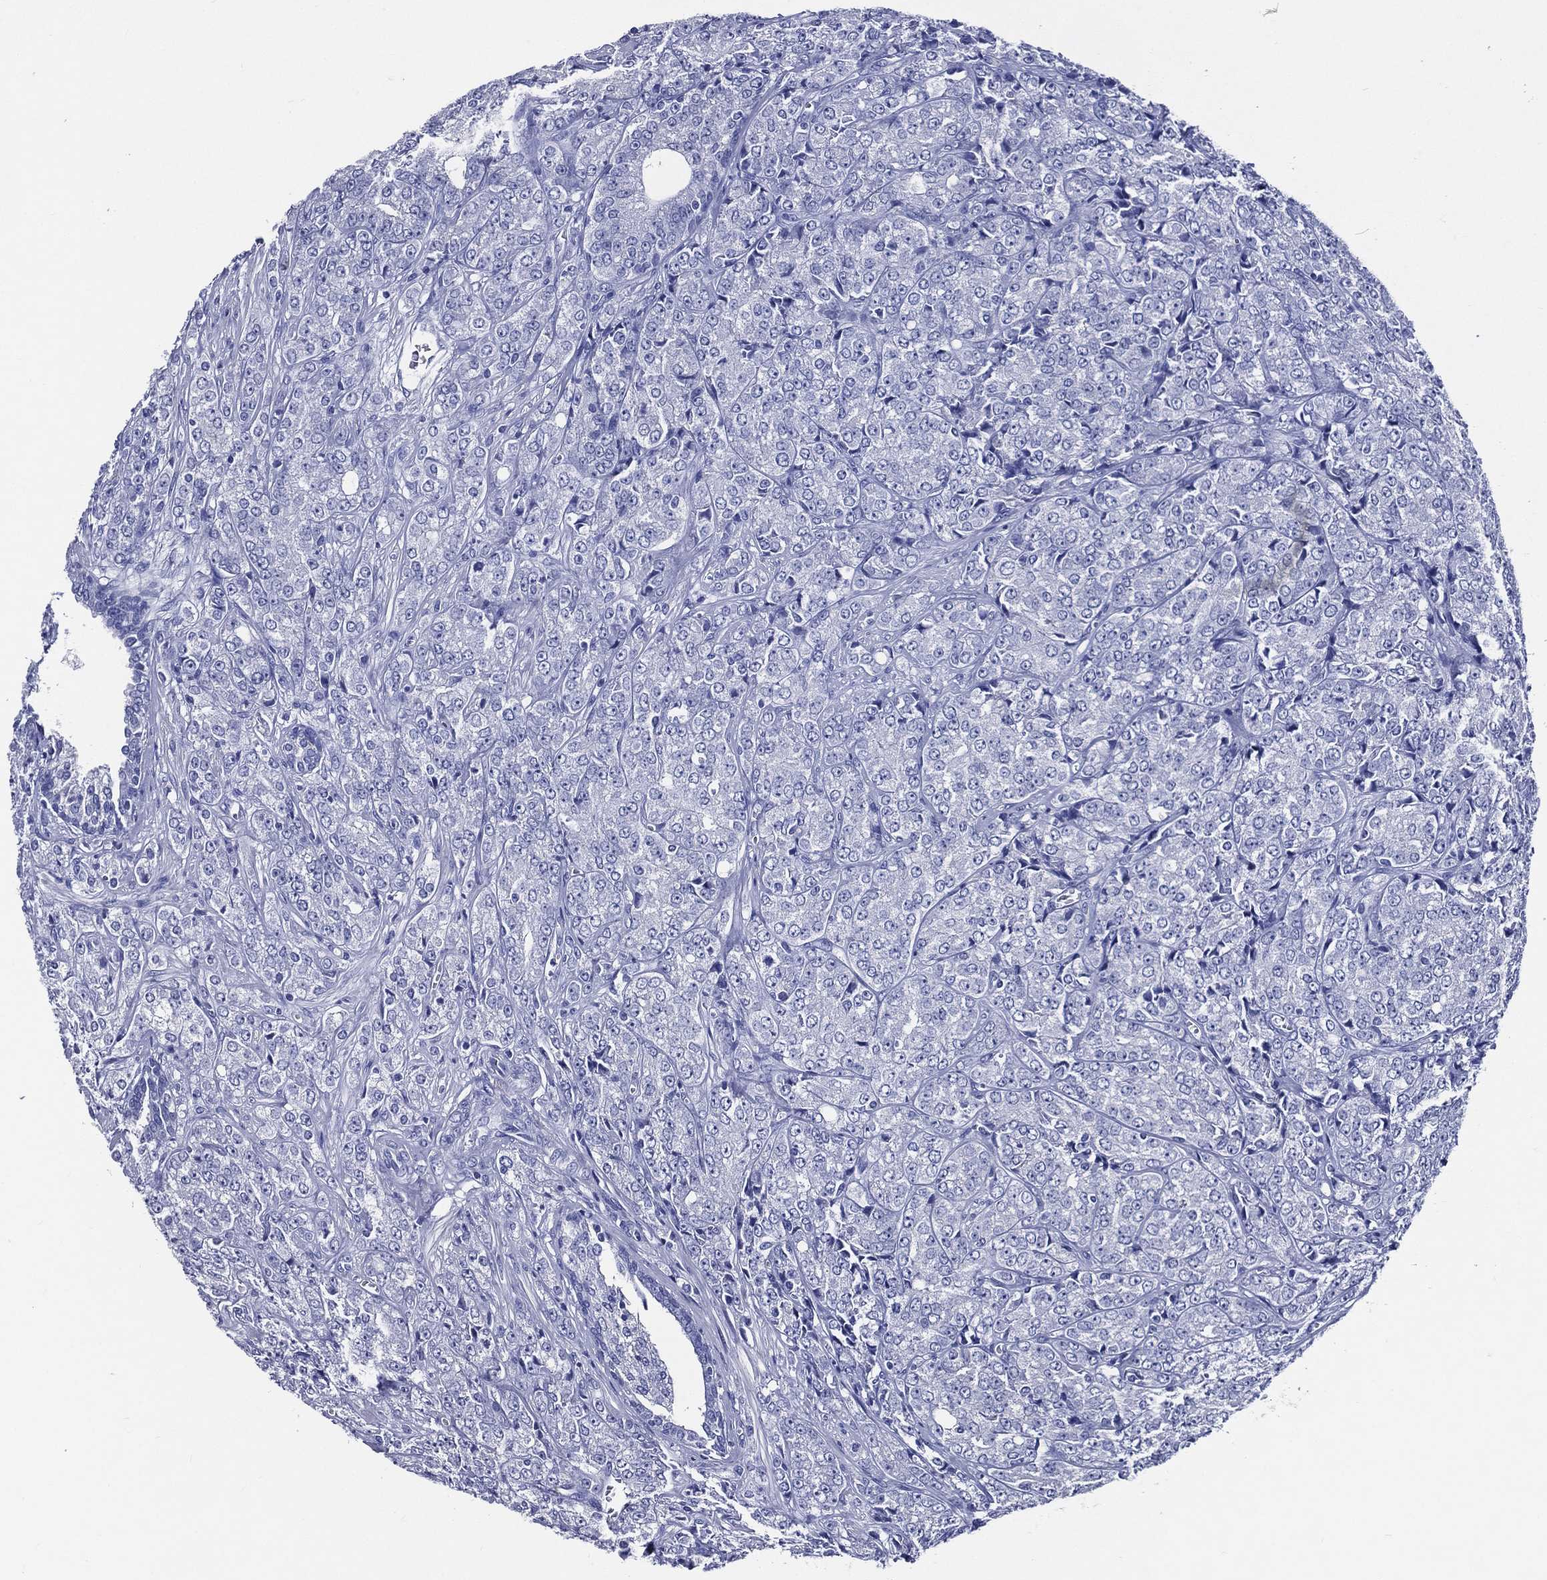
{"staining": {"intensity": "negative", "quantity": "none", "location": "none"}, "tissue": "prostate cancer", "cell_type": "Tumor cells", "image_type": "cancer", "snomed": [{"axis": "morphology", "description": "Adenocarcinoma, NOS"}, {"axis": "topography", "description": "Prostate and seminal vesicle, NOS"}, {"axis": "topography", "description": "Prostate"}], "caption": "This photomicrograph is of prostate cancer (adenocarcinoma) stained with IHC to label a protein in brown with the nuclei are counter-stained blue. There is no expression in tumor cells. Brightfield microscopy of immunohistochemistry (IHC) stained with DAB (brown) and hematoxylin (blue), captured at high magnification.", "gene": "ACE2", "patient": {"sex": "male", "age": 68}}